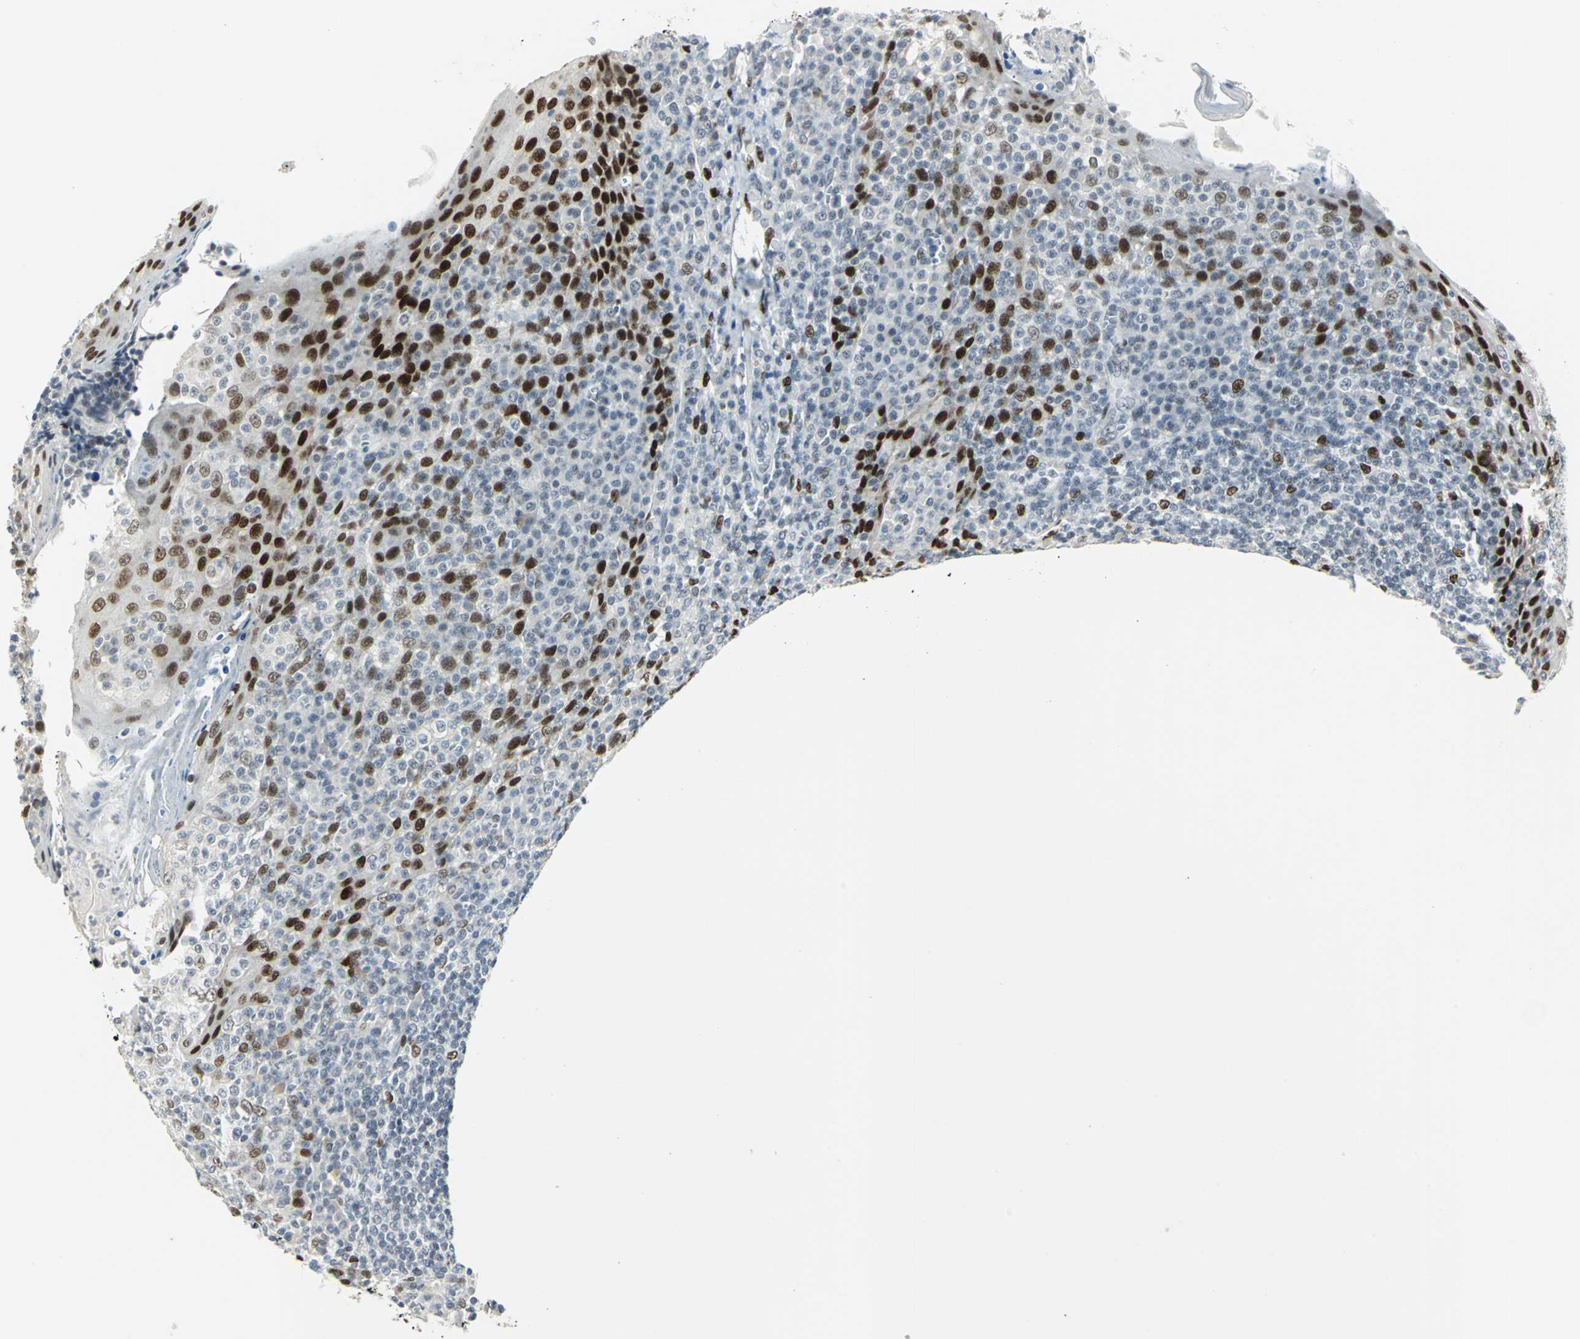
{"staining": {"intensity": "moderate", "quantity": "<25%", "location": "nuclear"}, "tissue": "tonsil", "cell_type": "Germinal center cells", "image_type": "normal", "snomed": [{"axis": "morphology", "description": "Normal tissue, NOS"}, {"axis": "topography", "description": "Tonsil"}], "caption": "Immunohistochemical staining of normal tonsil exhibits low levels of moderate nuclear expression in approximately <25% of germinal center cells. (IHC, brightfield microscopy, high magnification).", "gene": "MEIS2", "patient": {"sex": "male", "age": 31}}